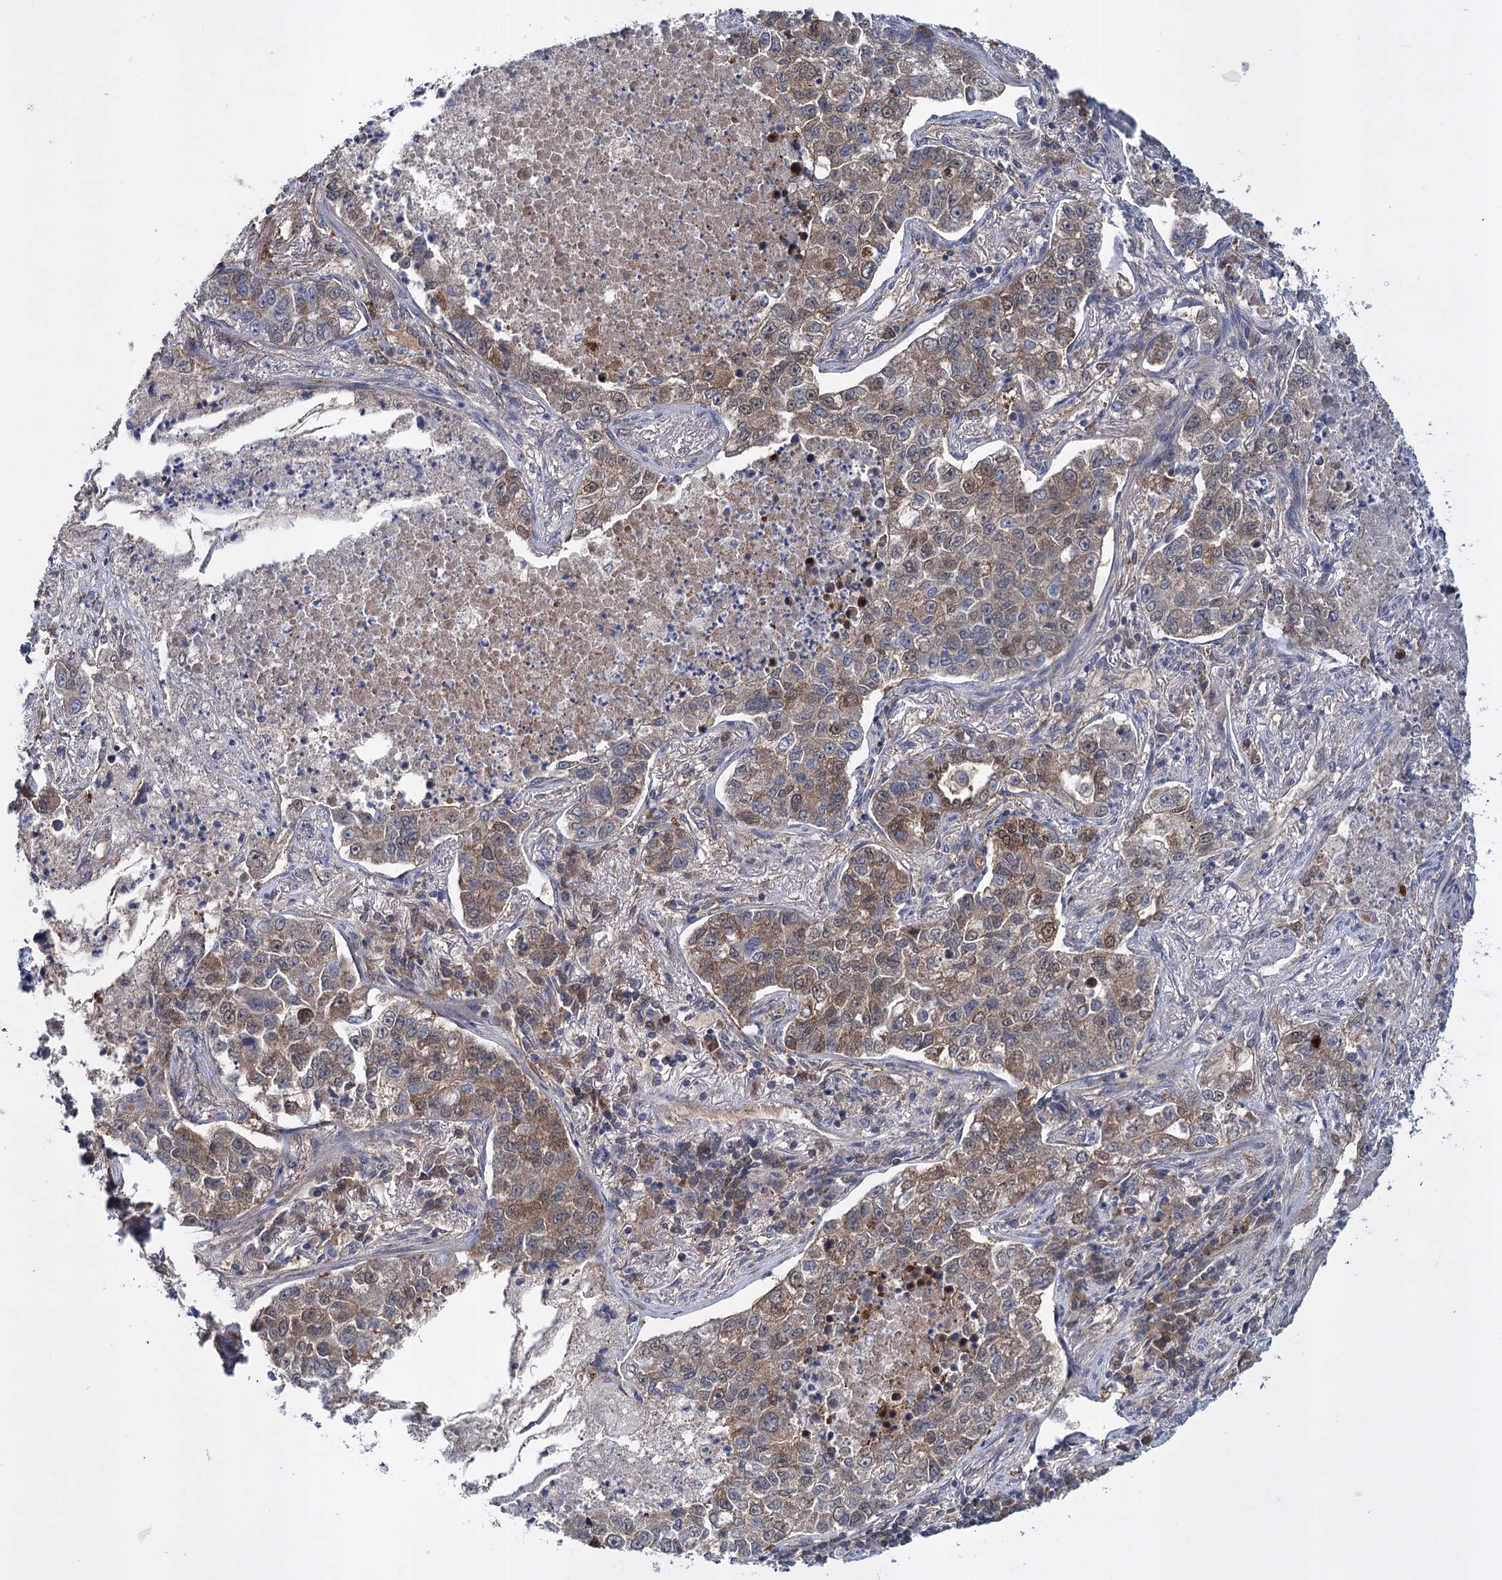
{"staining": {"intensity": "moderate", "quantity": "25%-75%", "location": "cytoplasmic/membranous"}, "tissue": "lung cancer", "cell_type": "Tumor cells", "image_type": "cancer", "snomed": [{"axis": "morphology", "description": "Adenocarcinoma, NOS"}, {"axis": "topography", "description": "Lung"}], "caption": "Immunohistochemical staining of human lung cancer (adenocarcinoma) exhibits moderate cytoplasmic/membranous protein staining in about 25%-75% of tumor cells. (IHC, brightfield microscopy, high magnification).", "gene": "GLO1", "patient": {"sex": "male", "age": 49}}